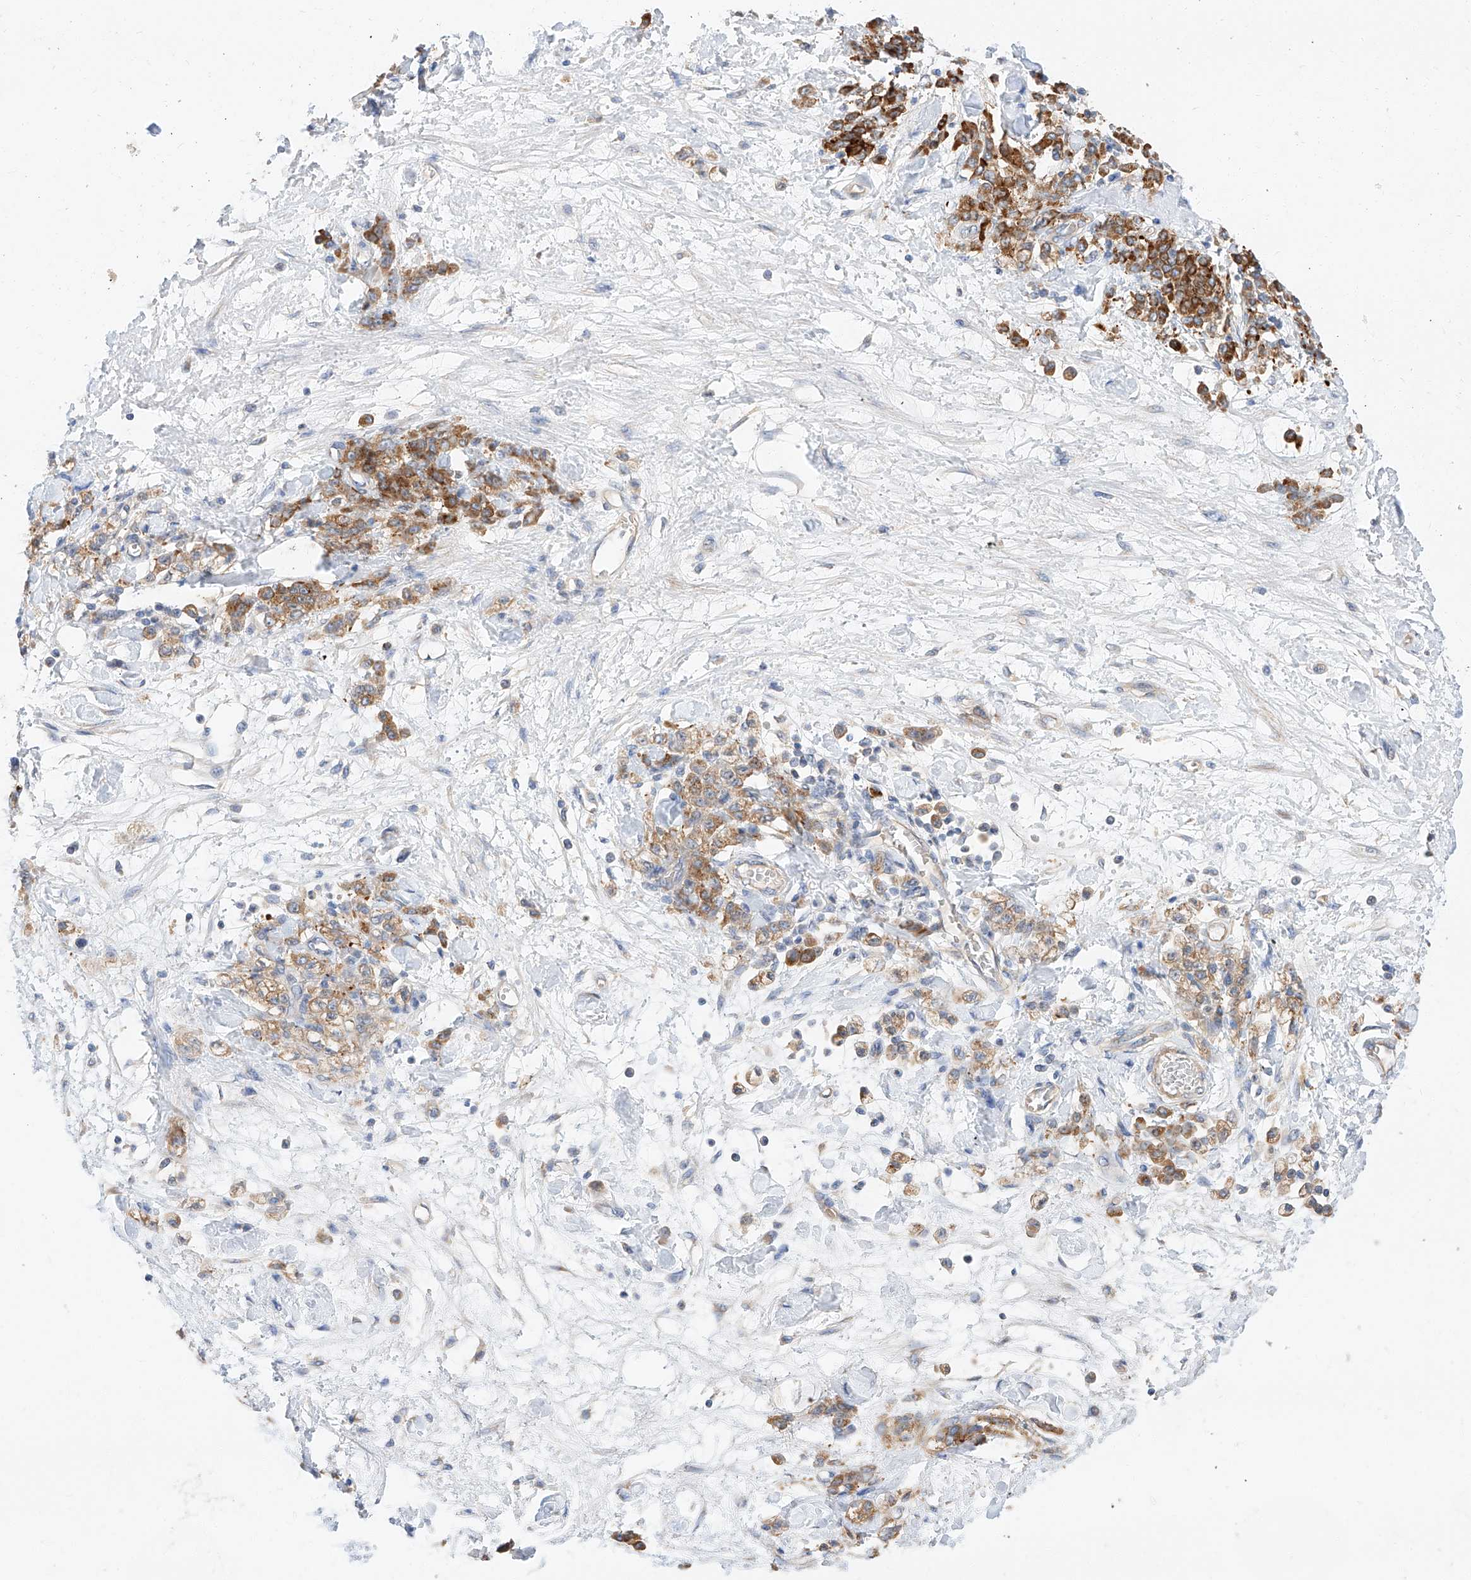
{"staining": {"intensity": "moderate", "quantity": ">75%", "location": "cytoplasmic/membranous"}, "tissue": "stomach cancer", "cell_type": "Tumor cells", "image_type": "cancer", "snomed": [{"axis": "morphology", "description": "Normal tissue, NOS"}, {"axis": "morphology", "description": "Adenocarcinoma, NOS"}, {"axis": "topography", "description": "Stomach"}], "caption": "High-power microscopy captured an IHC histopathology image of stomach adenocarcinoma, revealing moderate cytoplasmic/membranous positivity in about >75% of tumor cells.", "gene": "GLMN", "patient": {"sex": "male", "age": 82}}